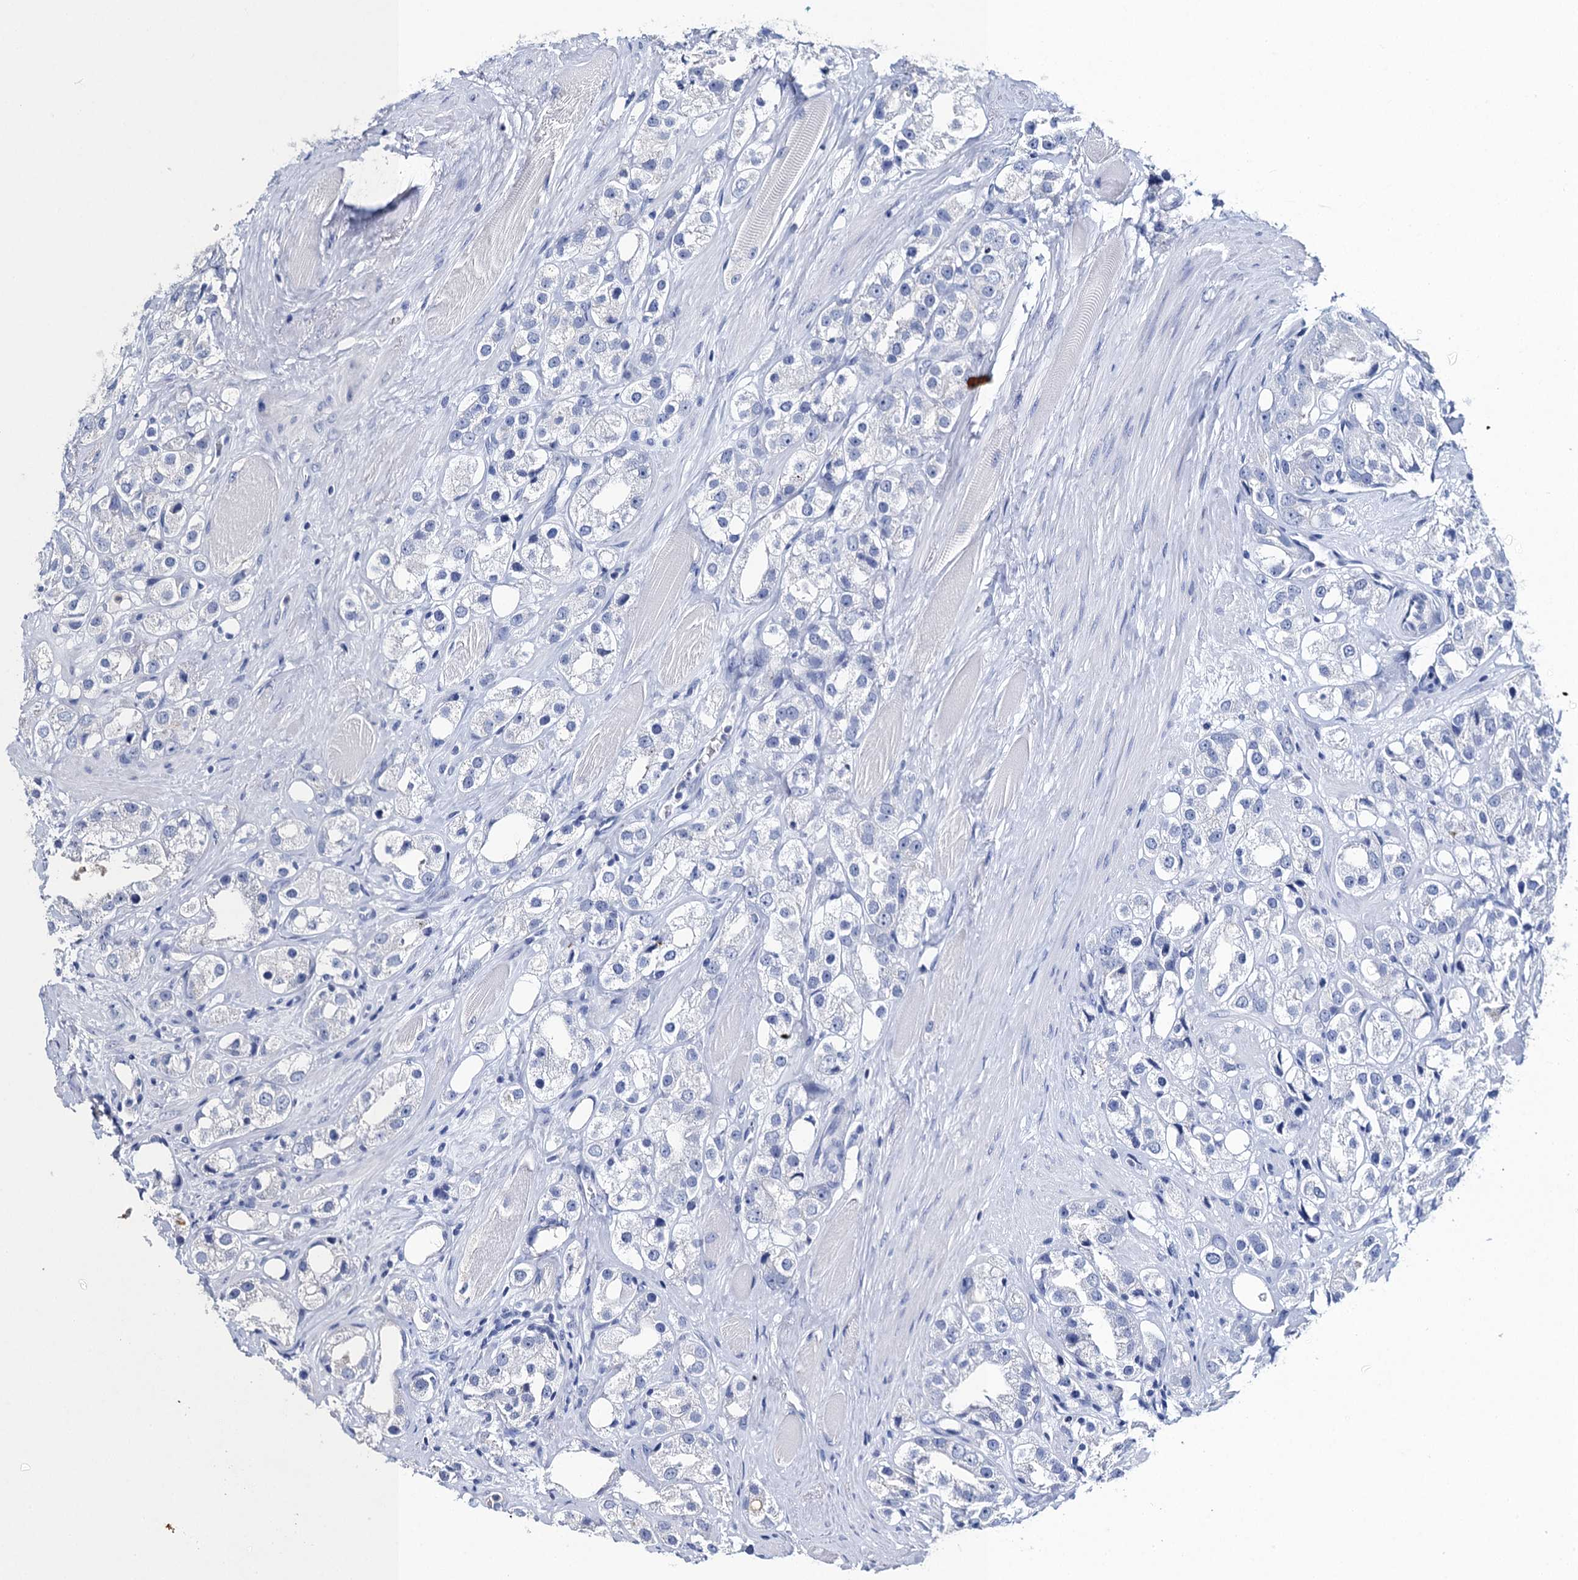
{"staining": {"intensity": "negative", "quantity": "none", "location": "none"}, "tissue": "prostate cancer", "cell_type": "Tumor cells", "image_type": "cancer", "snomed": [{"axis": "morphology", "description": "Adenocarcinoma, NOS"}, {"axis": "topography", "description": "Prostate"}], "caption": "IHC image of neoplastic tissue: adenocarcinoma (prostate) stained with DAB reveals no significant protein expression in tumor cells.", "gene": "SLC11A2", "patient": {"sex": "male", "age": 79}}